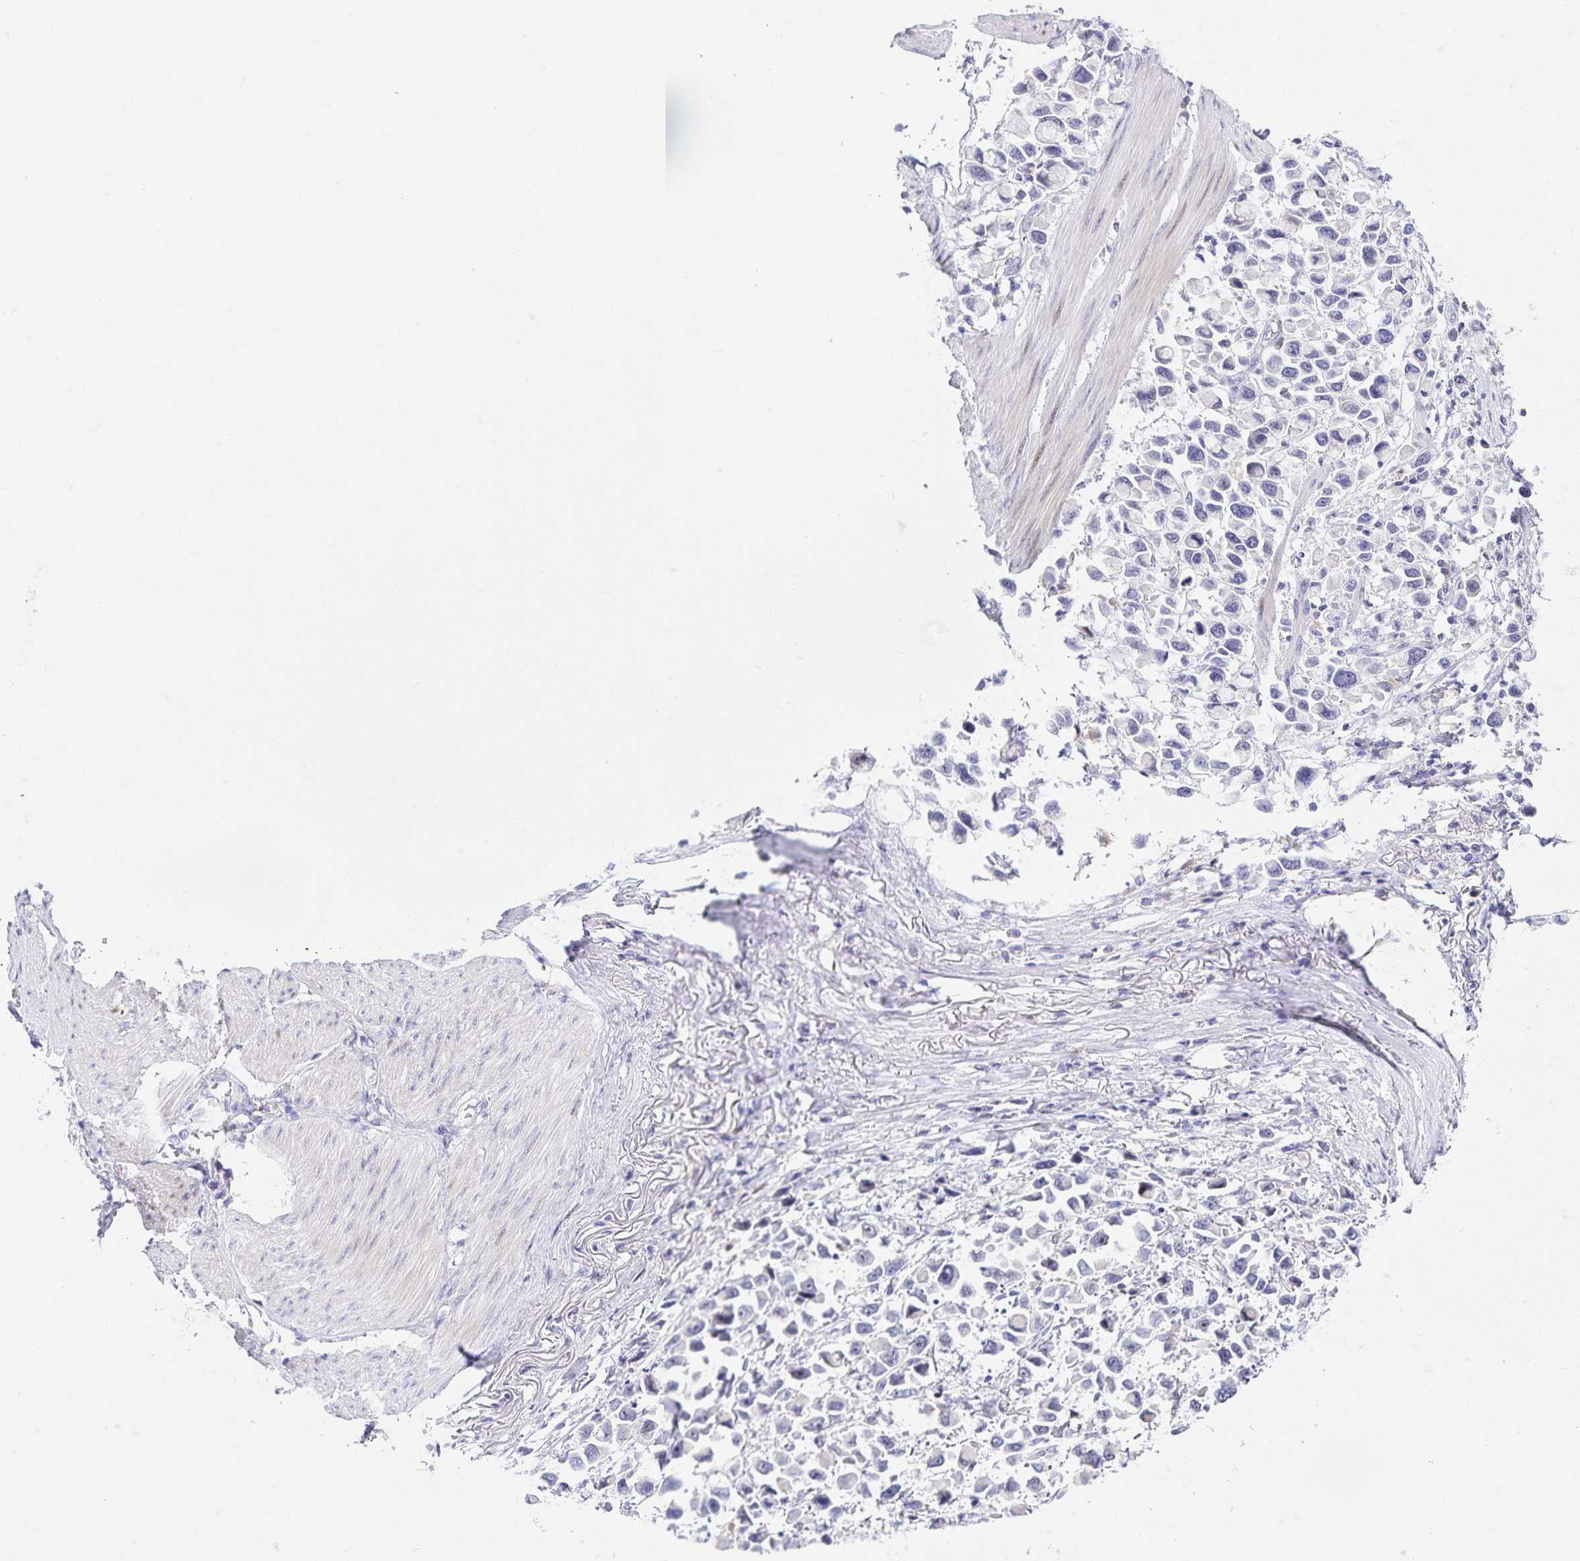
{"staining": {"intensity": "negative", "quantity": "none", "location": "none"}, "tissue": "stomach cancer", "cell_type": "Tumor cells", "image_type": "cancer", "snomed": [{"axis": "morphology", "description": "Adenocarcinoma, NOS"}, {"axis": "topography", "description": "Stomach"}], "caption": "IHC micrograph of stomach cancer (adenocarcinoma) stained for a protein (brown), which displays no staining in tumor cells.", "gene": "KBTBD13", "patient": {"sex": "female", "age": 81}}